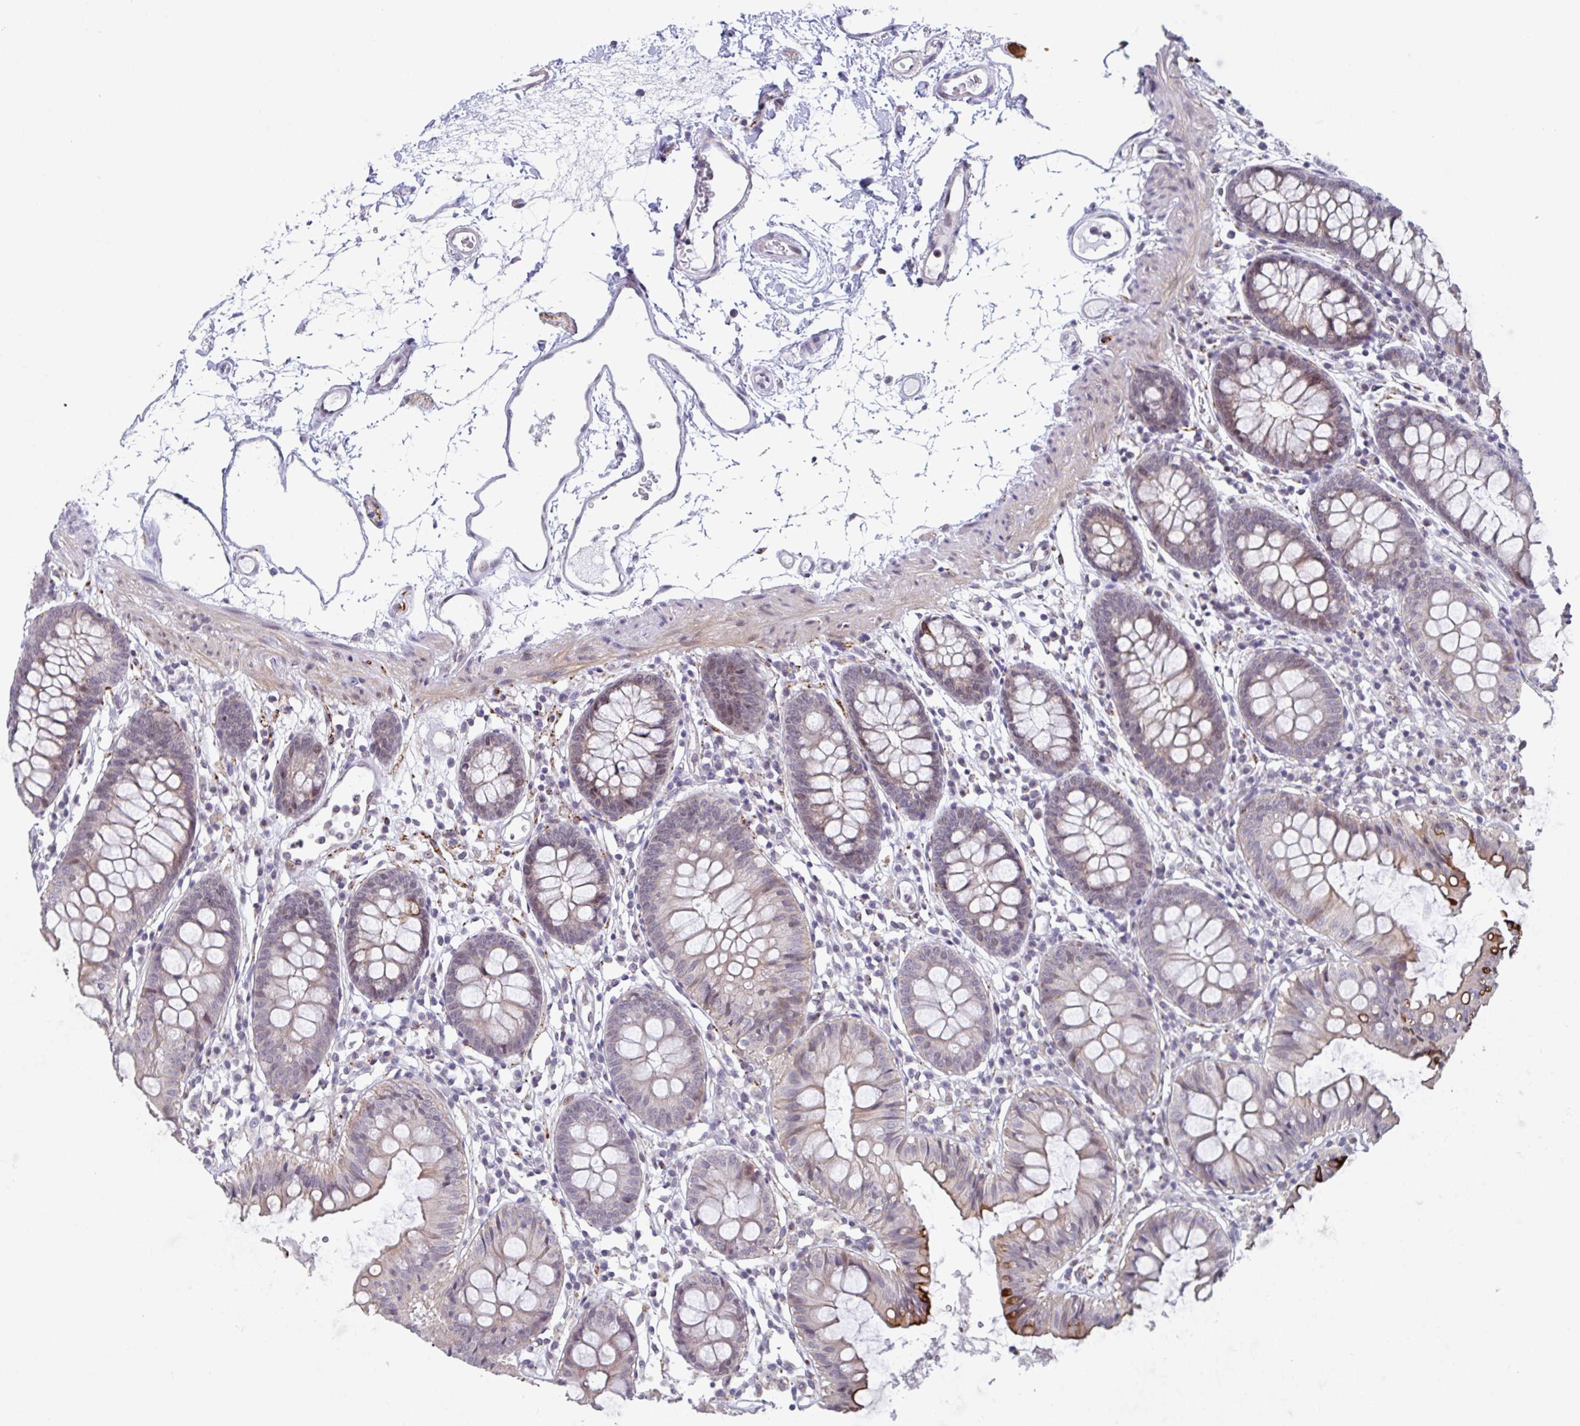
{"staining": {"intensity": "negative", "quantity": "none", "location": "none"}, "tissue": "colon", "cell_type": "Endothelial cells", "image_type": "normal", "snomed": [{"axis": "morphology", "description": "Normal tissue, NOS"}, {"axis": "topography", "description": "Colon"}], "caption": "Immunohistochemical staining of benign human colon demonstrates no significant staining in endothelial cells. (DAB immunohistochemistry with hematoxylin counter stain).", "gene": "RBM18", "patient": {"sex": "female", "age": 84}}